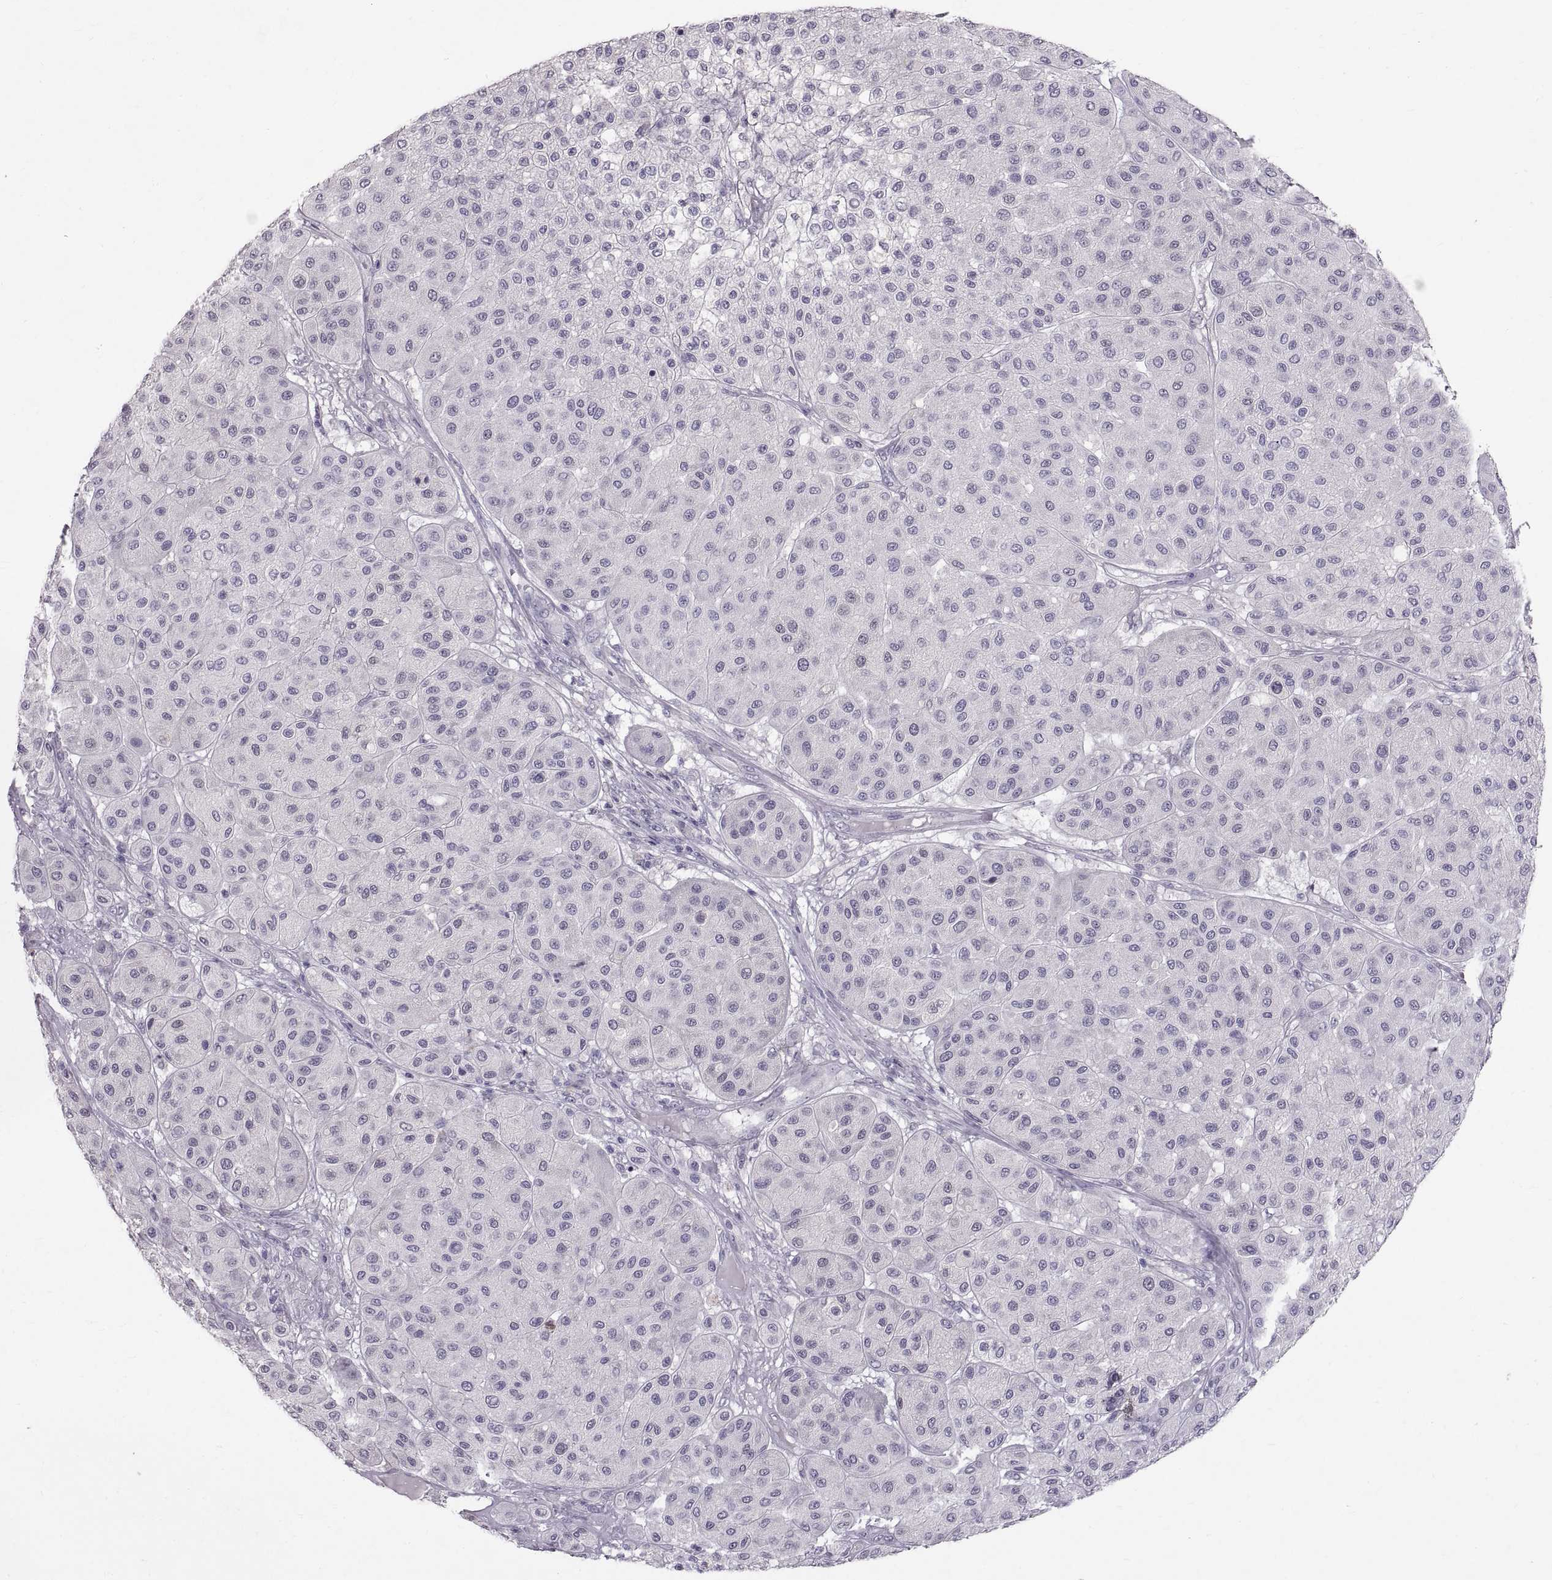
{"staining": {"intensity": "negative", "quantity": "none", "location": "none"}, "tissue": "melanoma", "cell_type": "Tumor cells", "image_type": "cancer", "snomed": [{"axis": "morphology", "description": "Malignant melanoma, Metastatic site"}, {"axis": "topography", "description": "Smooth muscle"}], "caption": "Protein analysis of melanoma demonstrates no significant staining in tumor cells.", "gene": "SPACDR", "patient": {"sex": "male", "age": 41}}